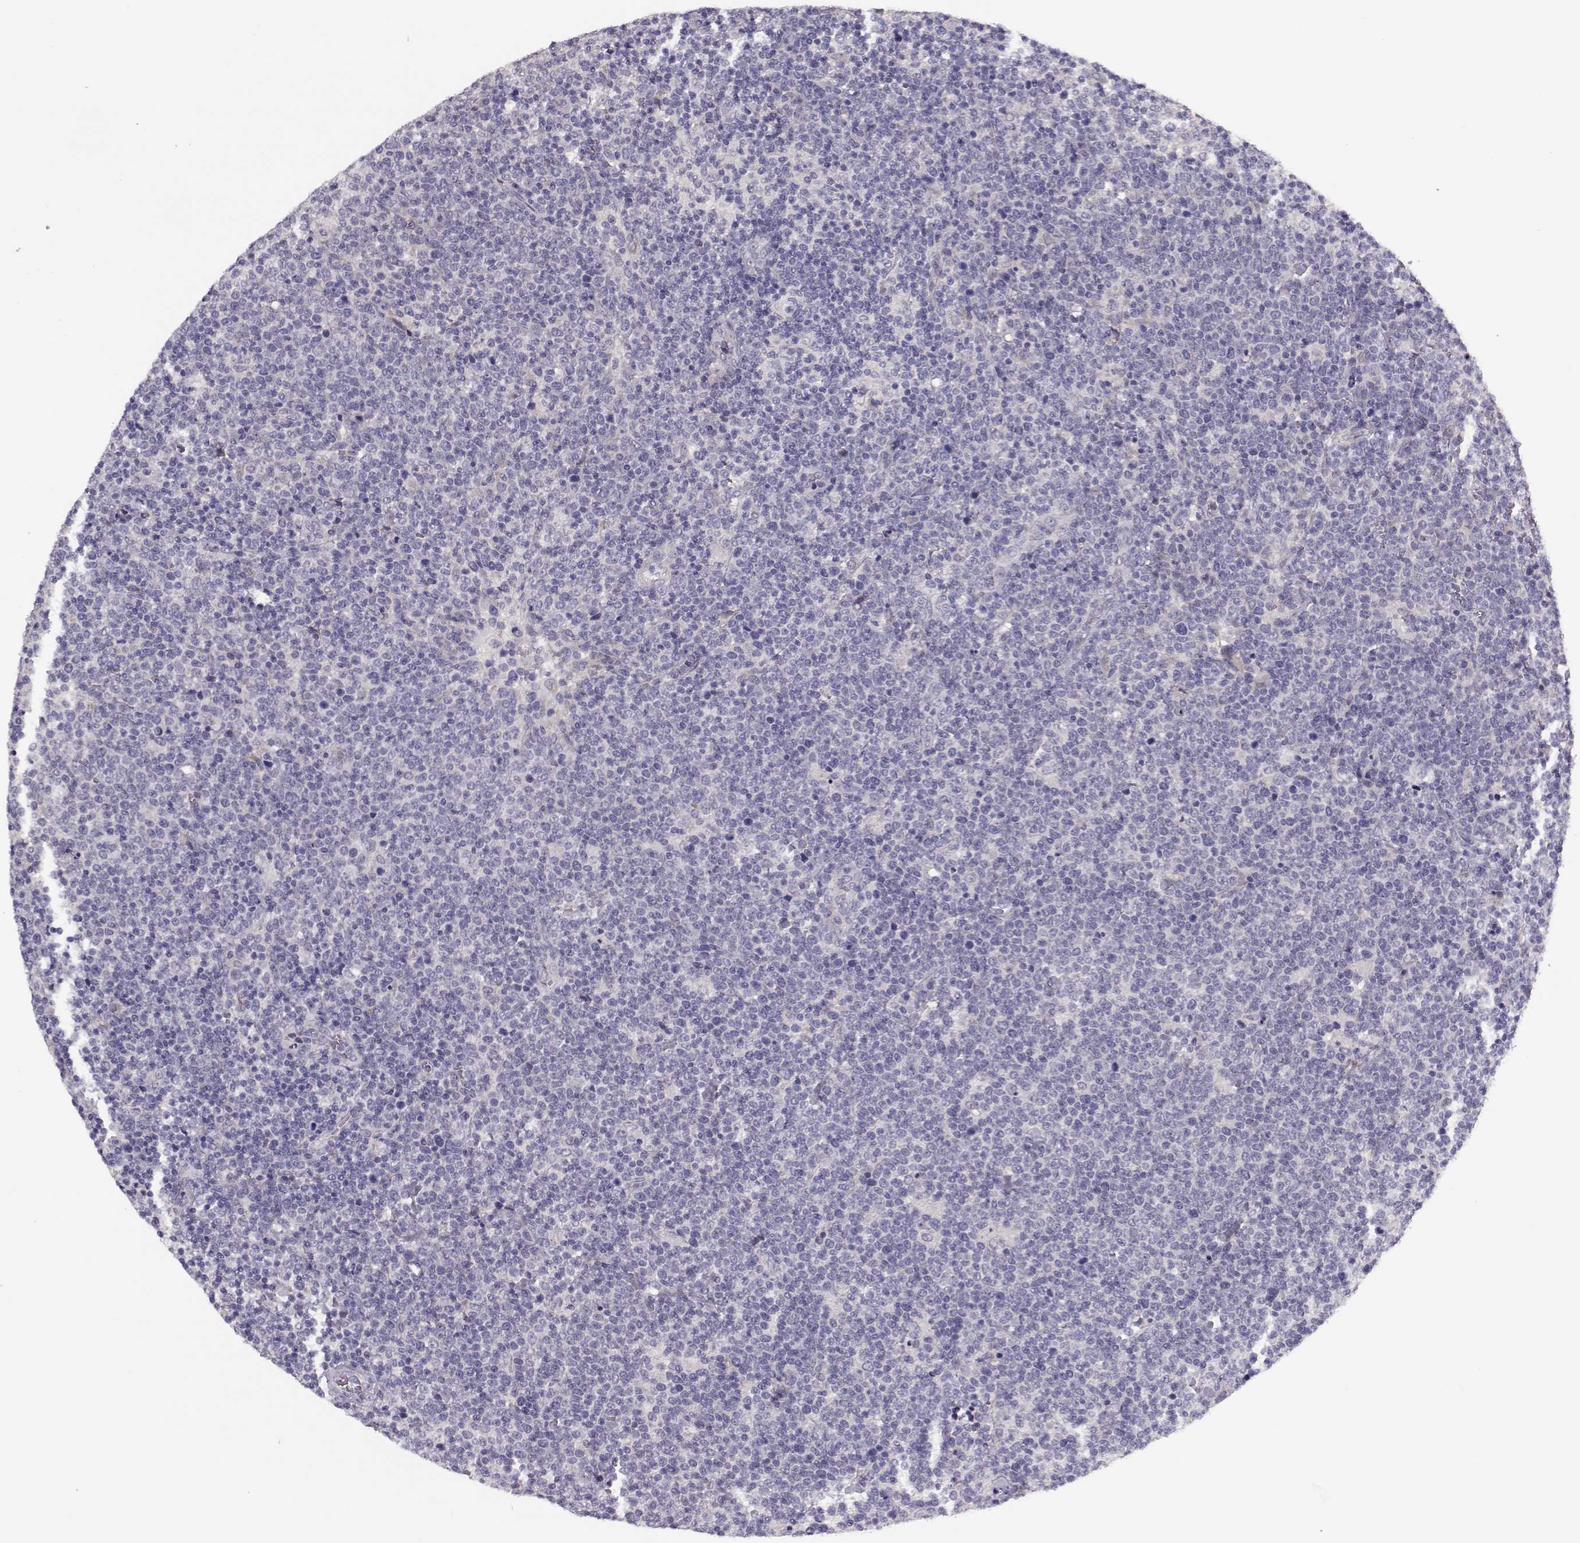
{"staining": {"intensity": "negative", "quantity": "none", "location": "none"}, "tissue": "lymphoma", "cell_type": "Tumor cells", "image_type": "cancer", "snomed": [{"axis": "morphology", "description": "Malignant lymphoma, non-Hodgkin's type, High grade"}, {"axis": "topography", "description": "Lymph node"}], "caption": "Protein analysis of high-grade malignant lymphoma, non-Hodgkin's type shows no significant expression in tumor cells.", "gene": "TMEM145", "patient": {"sex": "male", "age": 61}}